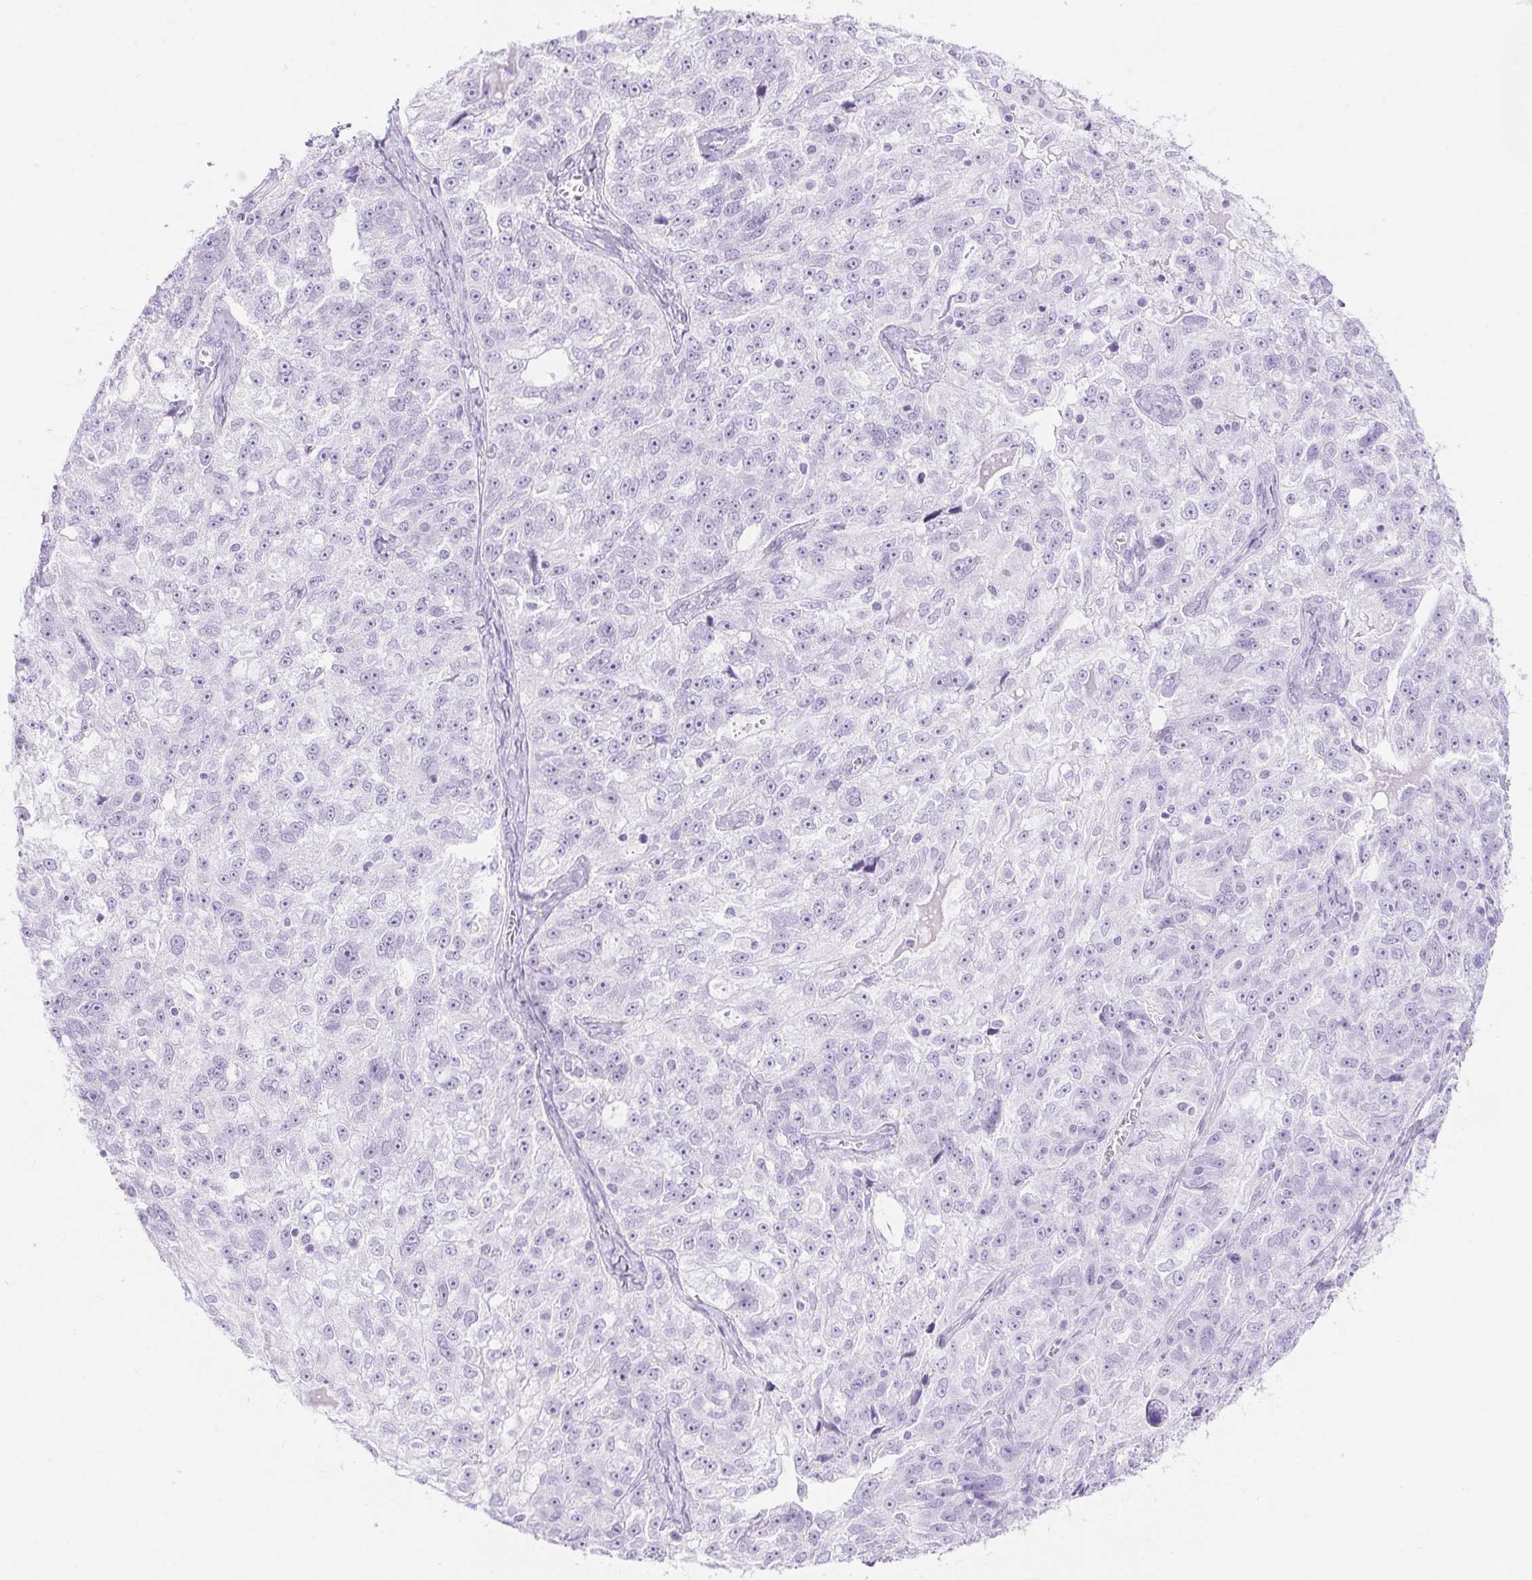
{"staining": {"intensity": "negative", "quantity": "none", "location": "none"}, "tissue": "ovarian cancer", "cell_type": "Tumor cells", "image_type": "cancer", "snomed": [{"axis": "morphology", "description": "Cystadenocarcinoma, serous, NOS"}, {"axis": "topography", "description": "Ovary"}], "caption": "Histopathology image shows no significant protein positivity in tumor cells of ovarian cancer.", "gene": "ERP27", "patient": {"sex": "female", "age": 51}}